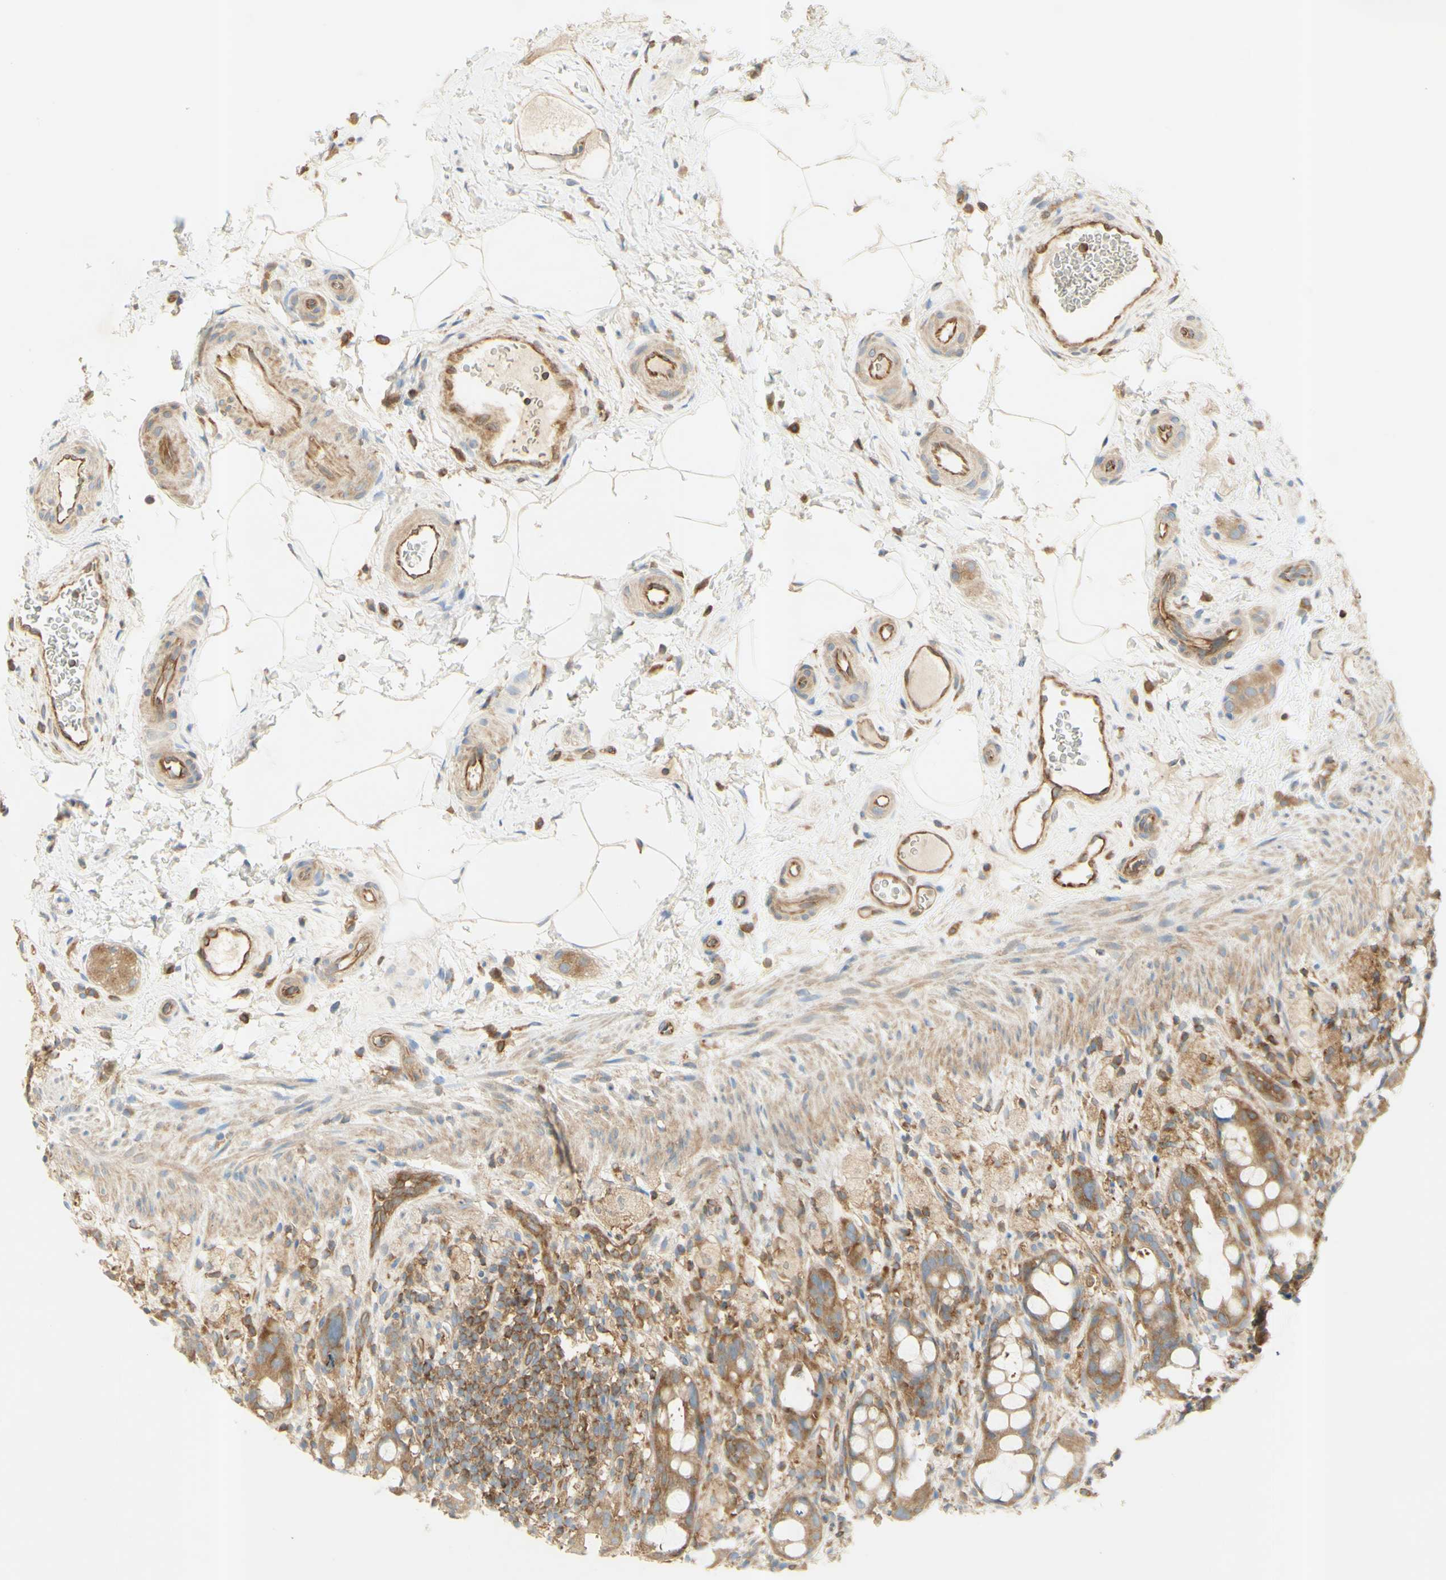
{"staining": {"intensity": "moderate", "quantity": ">75%", "location": "cytoplasmic/membranous"}, "tissue": "rectum", "cell_type": "Glandular cells", "image_type": "normal", "snomed": [{"axis": "morphology", "description": "Normal tissue, NOS"}, {"axis": "topography", "description": "Rectum"}], "caption": "High-magnification brightfield microscopy of unremarkable rectum stained with DAB (3,3'-diaminobenzidine) (brown) and counterstained with hematoxylin (blue). glandular cells exhibit moderate cytoplasmic/membranous staining is seen in about>75% of cells.", "gene": "IKBKG", "patient": {"sex": "male", "age": 44}}